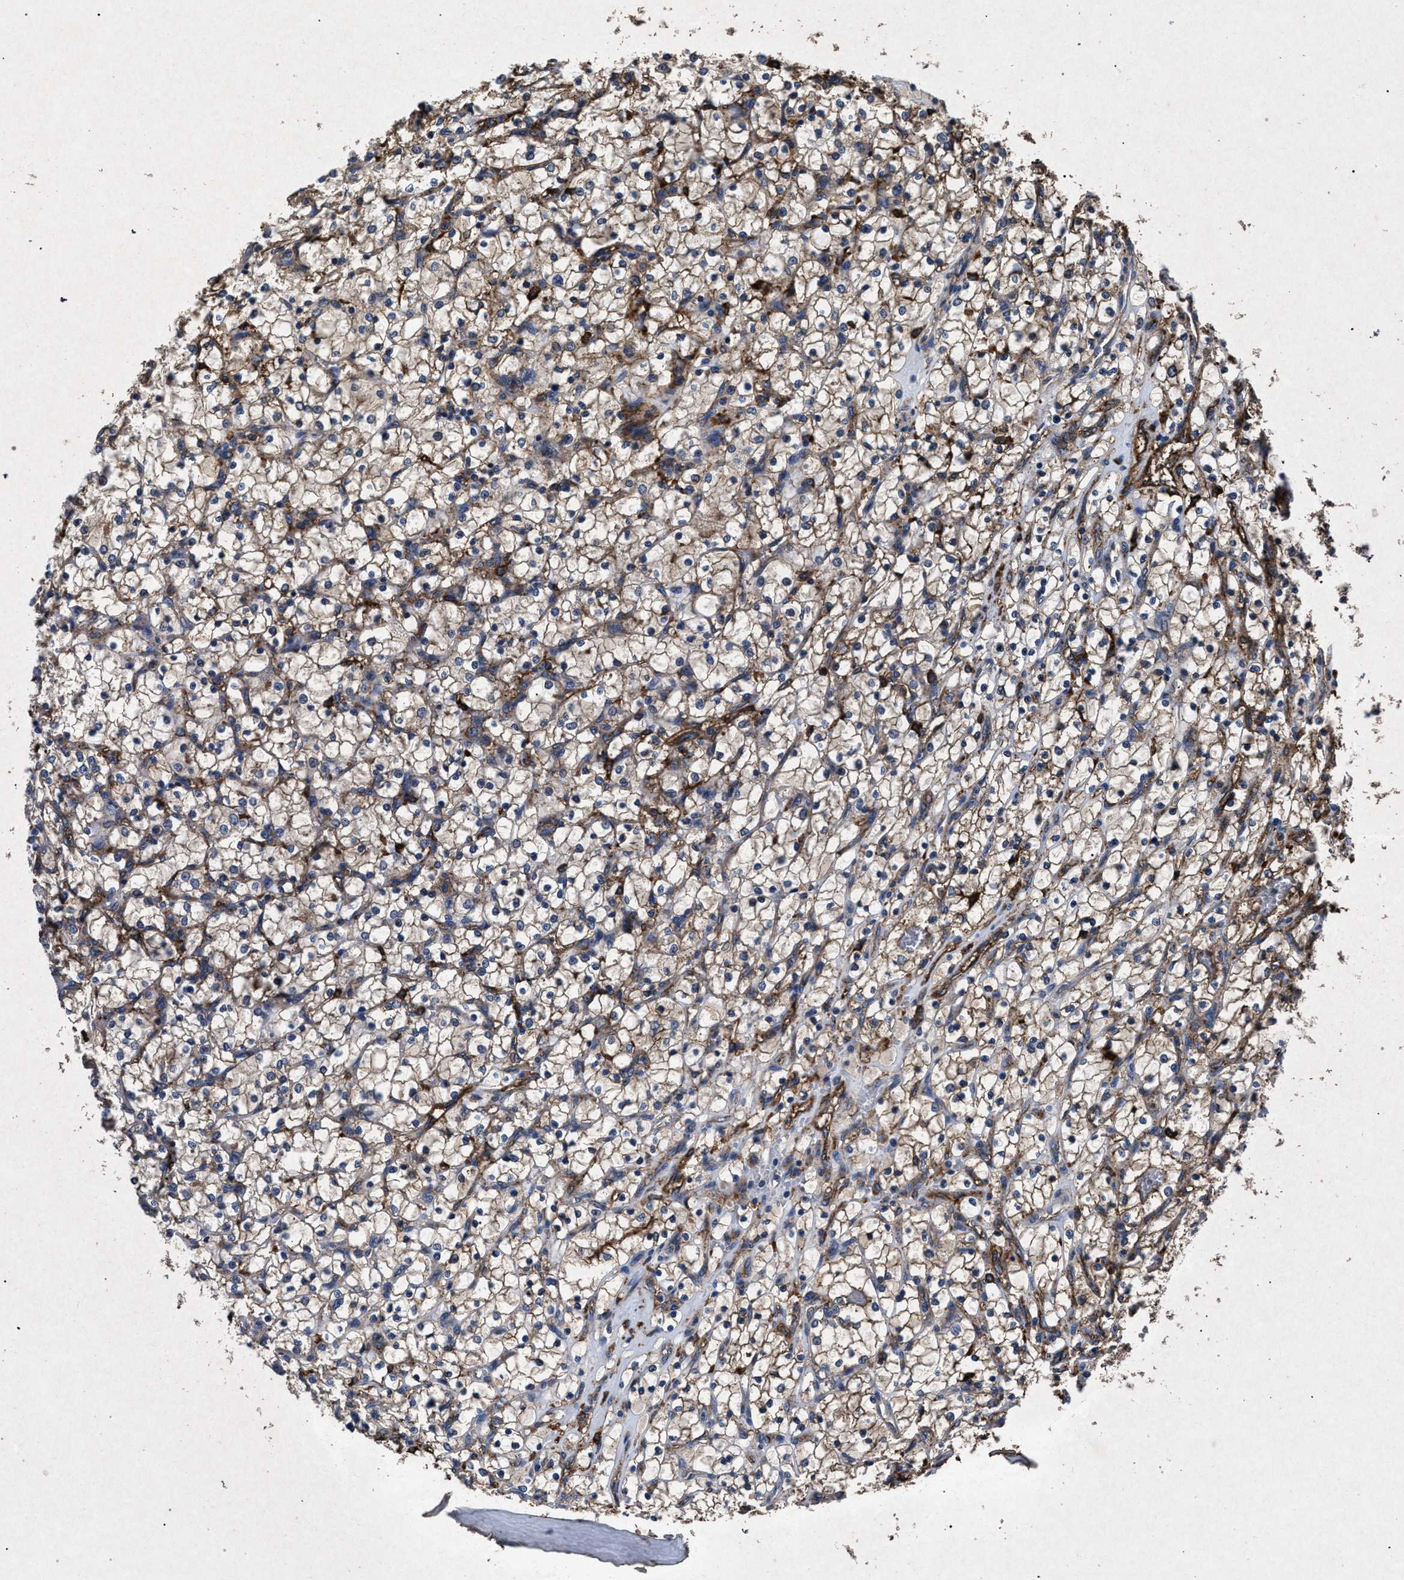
{"staining": {"intensity": "weak", "quantity": ">75%", "location": "cytoplasmic/membranous"}, "tissue": "renal cancer", "cell_type": "Tumor cells", "image_type": "cancer", "snomed": [{"axis": "morphology", "description": "Adenocarcinoma, NOS"}, {"axis": "topography", "description": "Kidney"}], "caption": "A low amount of weak cytoplasmic/membranous expression is appreciated in about >75% of tumor cells in adenocarcinoma (renal) tissue. Using DAB (brown) and hematoxylin (blue) stains, captured at high magnification using brightfield microscopy.", "gene": "MARCKS", "patient": {"sex": "female", "age": 69}}